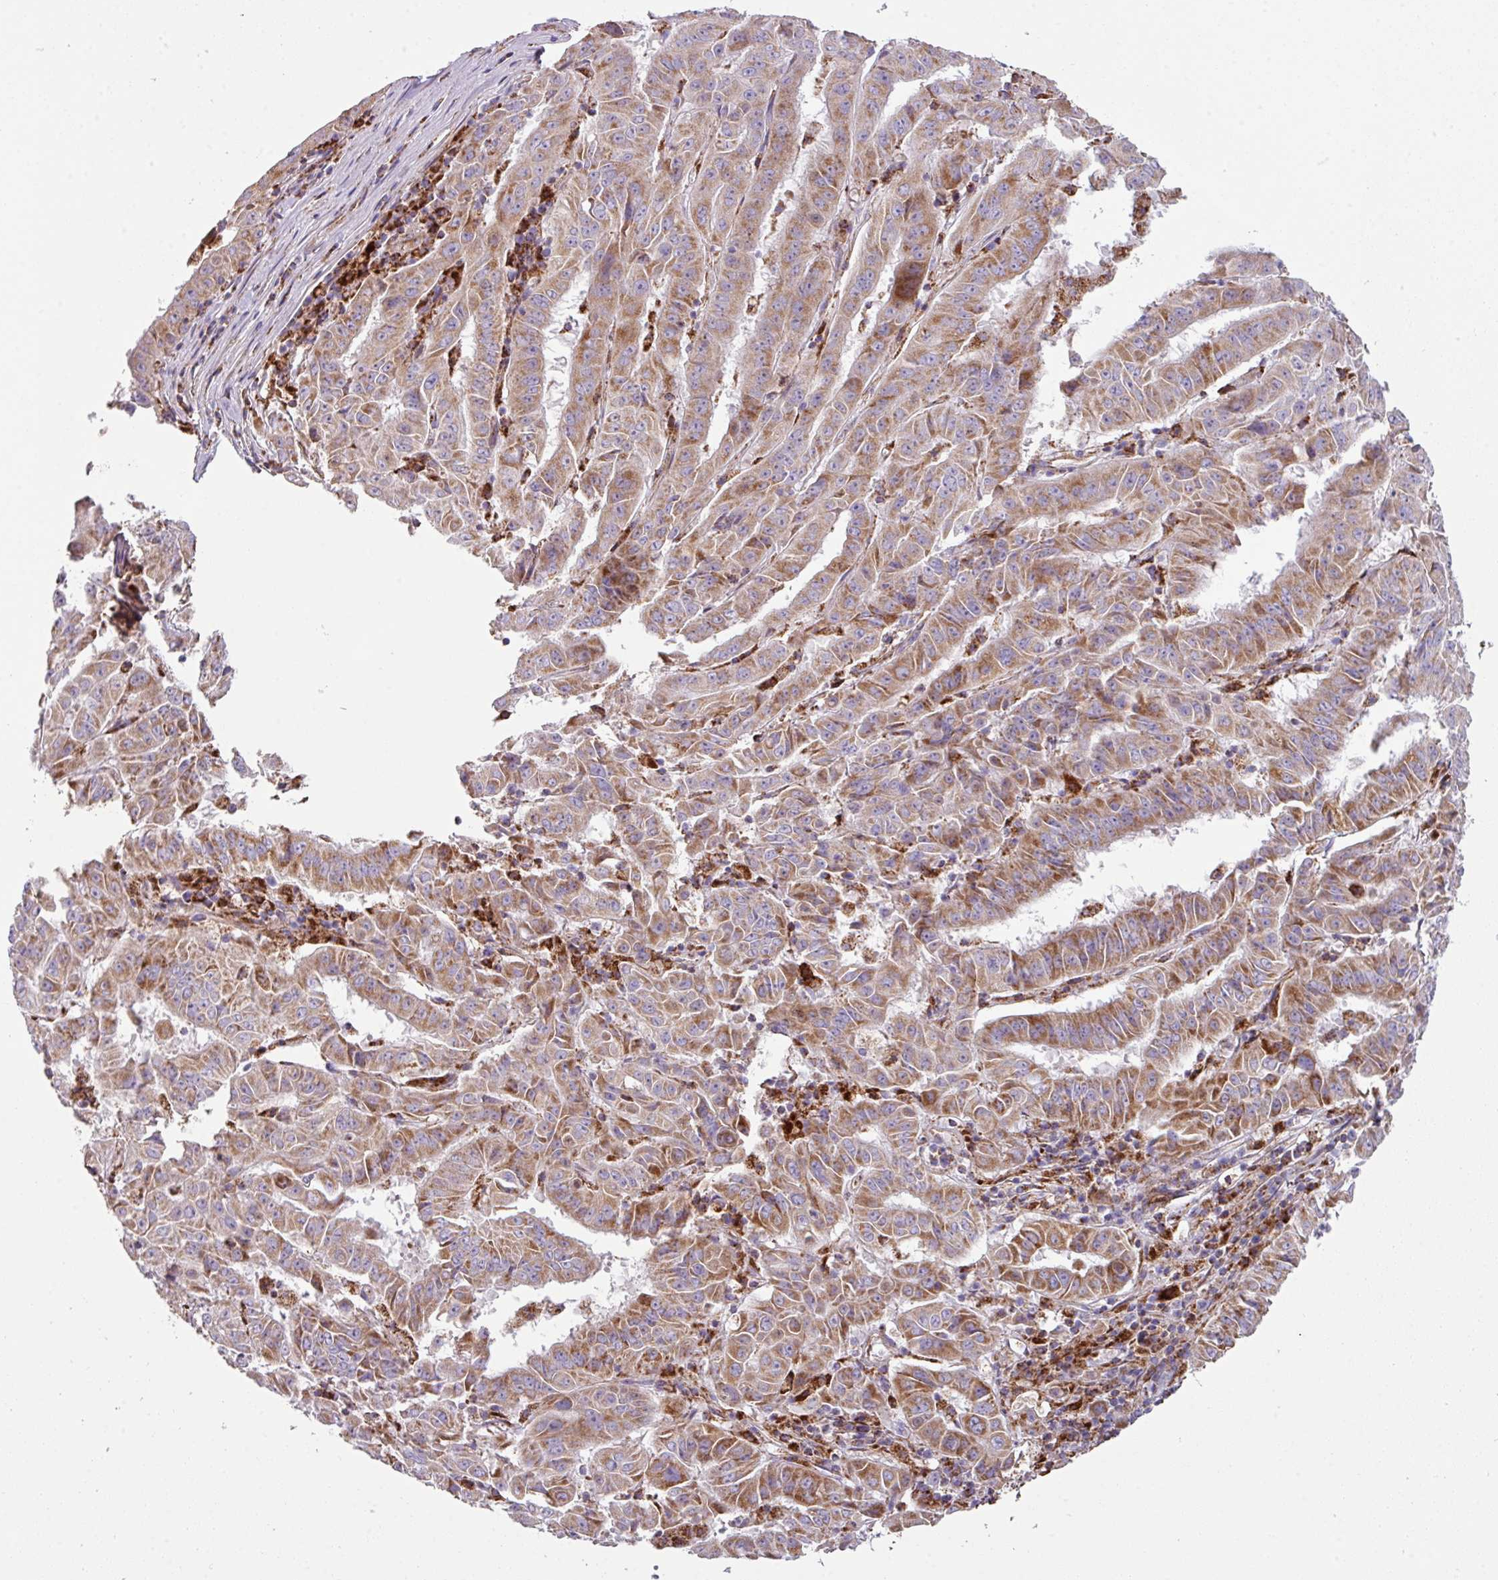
{"staining": {"intensity": "moderate", "quantity": ">75%", "location": "cytoplasmic/membranous"}, "tissue": "pancreatic cancer", "cell_type": "Tumor cells", "image_type": "cancer", "snomed": [{"axis": "morphology", "description": "Adenocarcinoma, NOS"}, {"axis": "topography", "description": "Pancreas"}], "caption": "Immunohistochemical staining of human pancreatic adenocarcinoma reveals medium levels of moderate cytoplasmic/membranous protein positivity in approximately >75% of tumor cells. The protein of interest is shown in brown color, while the nuclei are stained blue.", "gene": "SQOR", "patient": {"sex": "male", "age": 63}}